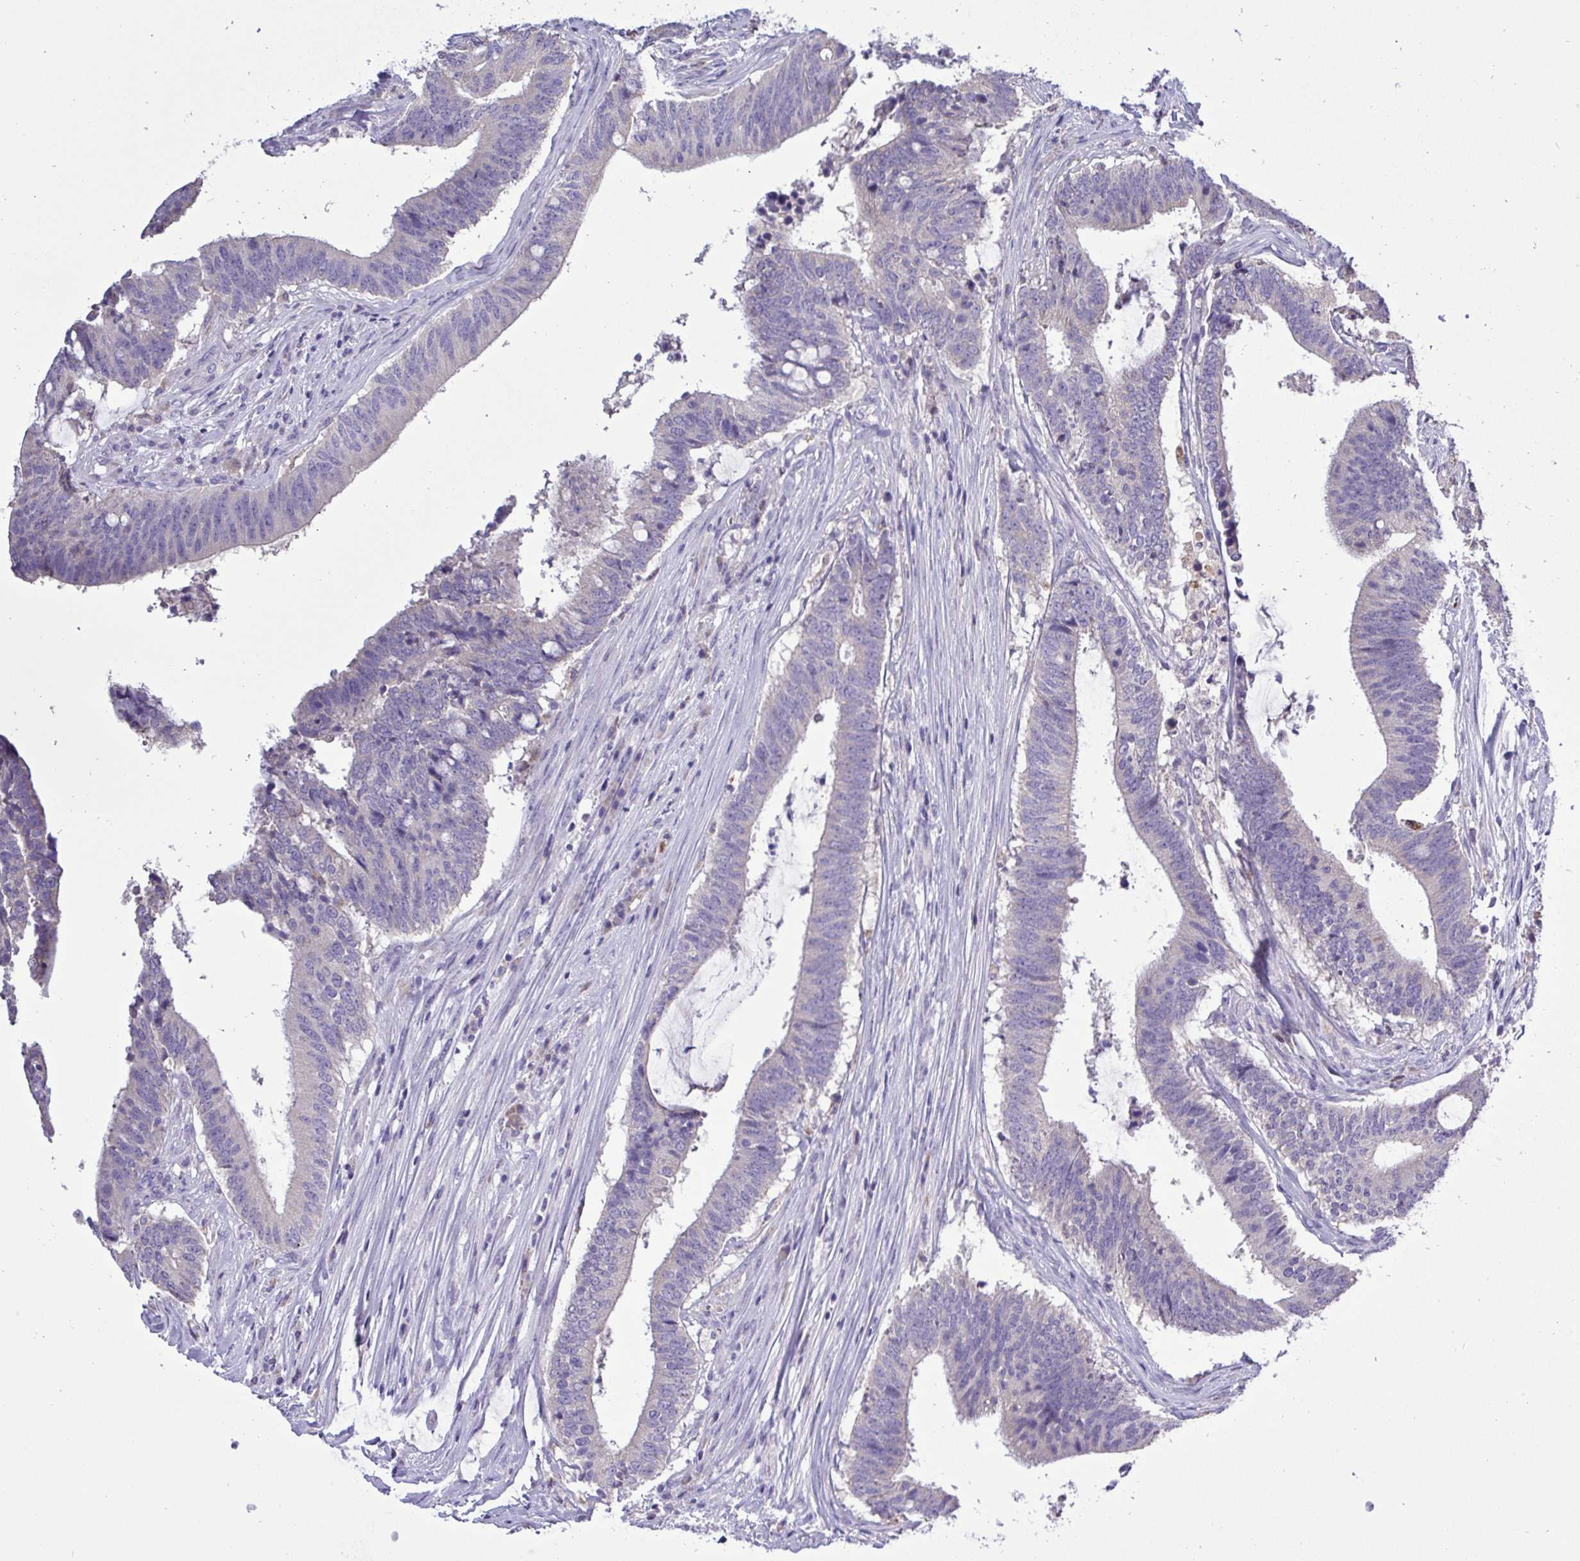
{"staining": {"intensity": "negative", "quantity": "none", "location": "none"}, "tissue": "colorectal cancer", "cell_type": "Tumor cells", "image_type": "cancer", "snomed": [{"axis": "morphology", "description": "Adenocarcinoma, NOS"}, {"axis": "topography", "description": "Colon"}], "caption": "A high-resolution micrograph shows immunohistochemistry staining of adenocarcinoma (colorectal), which displays no significant positivity in tumor cells.", "gene": "ST8SIA2", "patient": {"sex": "female", "age": 43}}